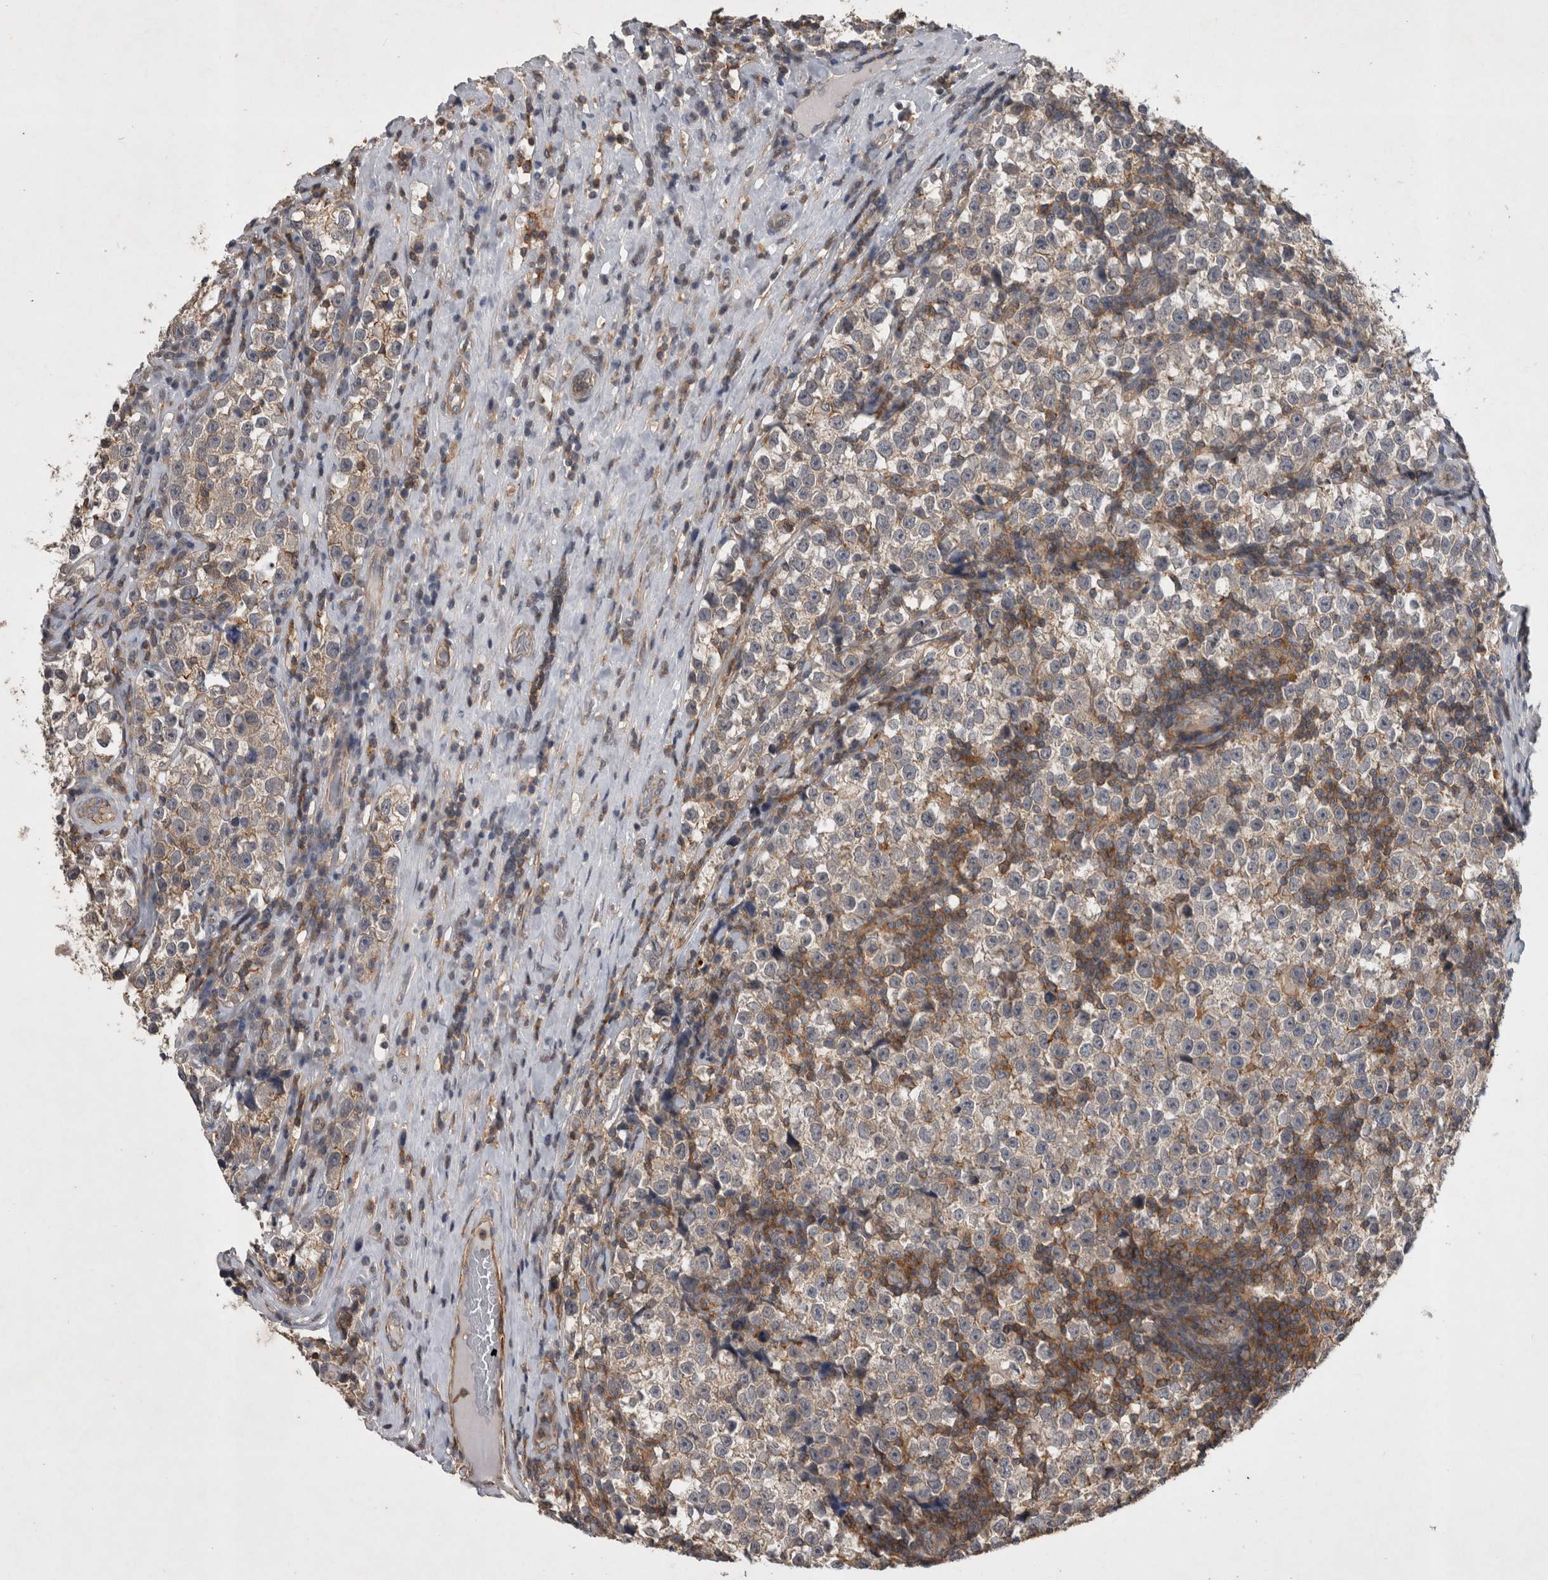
{"staining": {"intensity": "weak", "quantity": "25%-75%", "location": "cytoplasmic/membranous"}, "tissue": "testis cancer", "cell_type": "Tumor cells", "image_type": "cancer", "snomed": [{"axis": "morphology", "description": "Normal tissue, NOS"}, {"axis": "morphology", "description": "Seminoma, NOS"}, {"axis": "topography", "description": "Testis"}], "caption": "IHC staining of testis cancer, which shows low levels of weak cytoplasmic/membranous positivity in about 25%-75% of tumor cells indicating weak cytoplasmic/membranous protein positivity. The staining was performed using DAB (3,3'-diaminobenzidine) (brown) for protein detection and nuclei were counterstained in hematoxylin (blue).", "gene": "SPATA48", "patient": {"sex": "male", "age": 43}}